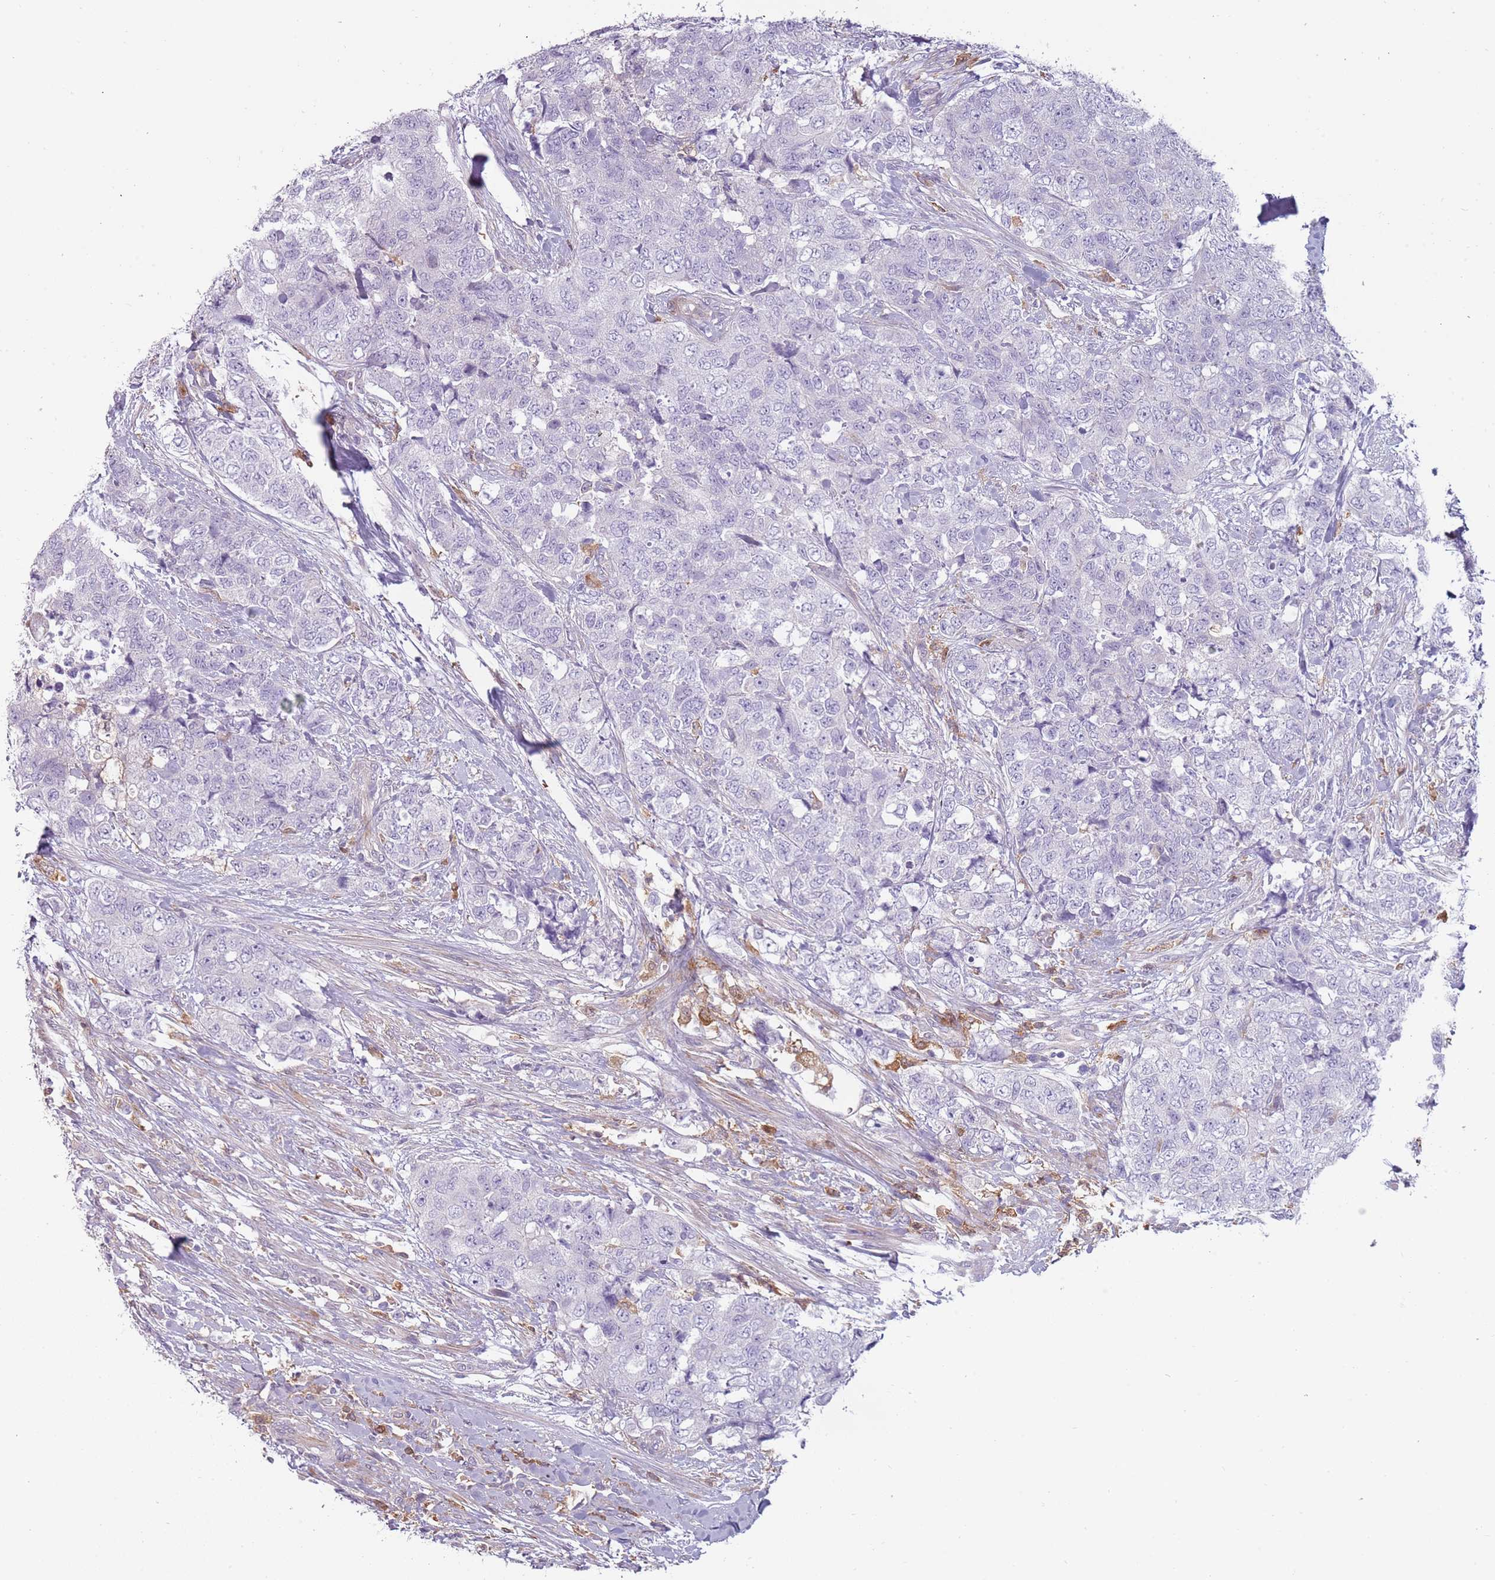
{"staining": {"intensity": "negative", "quantity": "none", "location": "none"}, "tissue": "urothelial cancer", "cell_type": "Tumor cells", "image_type": "cancer", "snomed": [{"axis": "morphology", "description": "Urothelial carcinoma, High grade"}, {"axis": "topography", "description": "Urinary bladder"}], "caption": "Immunohistochemical staining of human urothelial cancer exhibits no significant expression in tumor cells.", "gene": "NADK", "patient": {"sex": "female", "age": 78}}